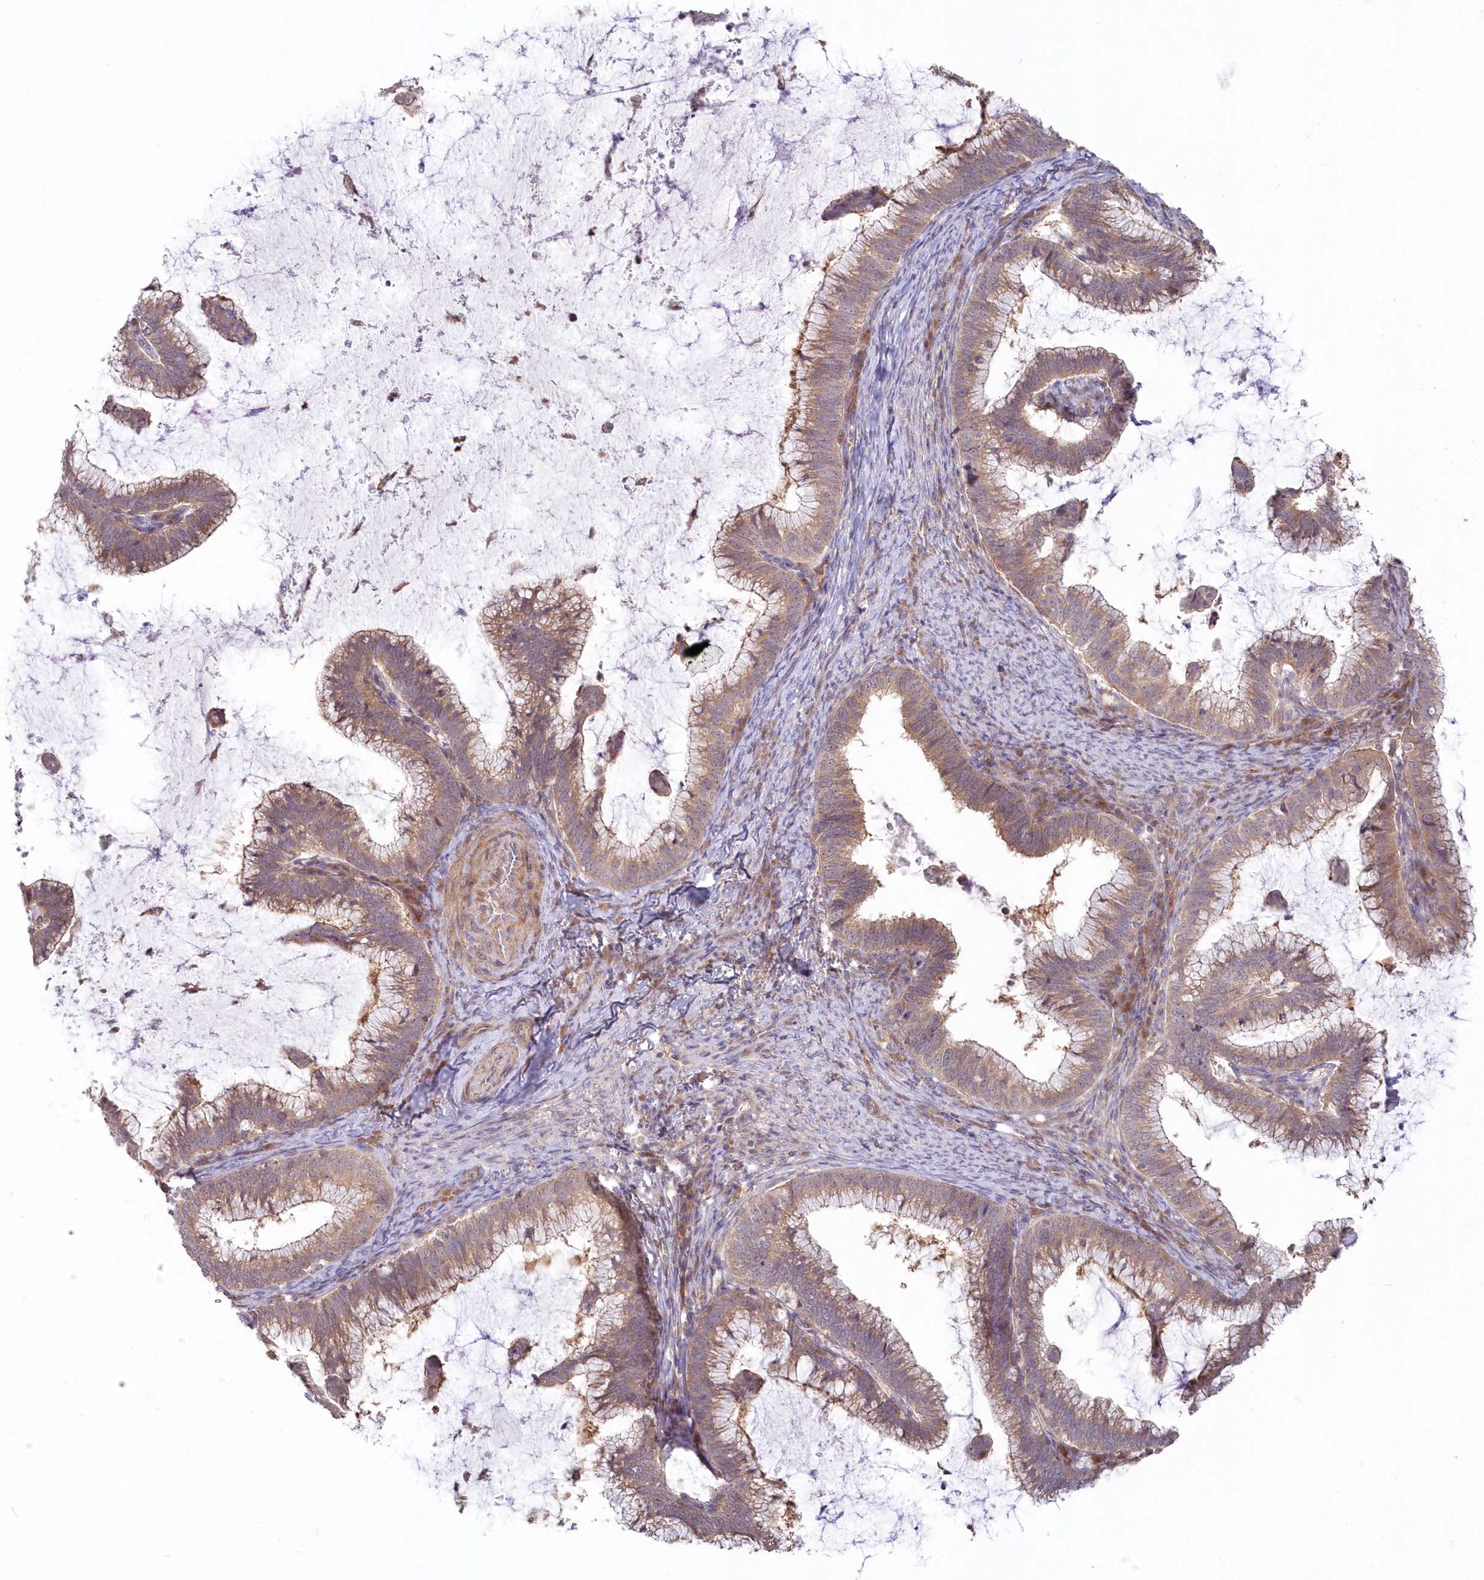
{"staining": {"intensity": "weak", "quantity": ">75%", "location": "cytoplasmic/membranous"}, "tissue": "cervical cancer", "cell_type": "Tumor cells", "image_type": "cancer", "snomed": [{"axis": "morphology", "description": "Adenocarcinoma, NOS"}, {"axis": "topography", "description": "Cervix"}], "caption": "Protein staining demonstrates weak cytoplasmic/membranous staining in about >75% of tumor cells in cervical cancer (adenocarcinoma).", "gene": "TBCA", "patient": {"sex": "female", "age": 36}}